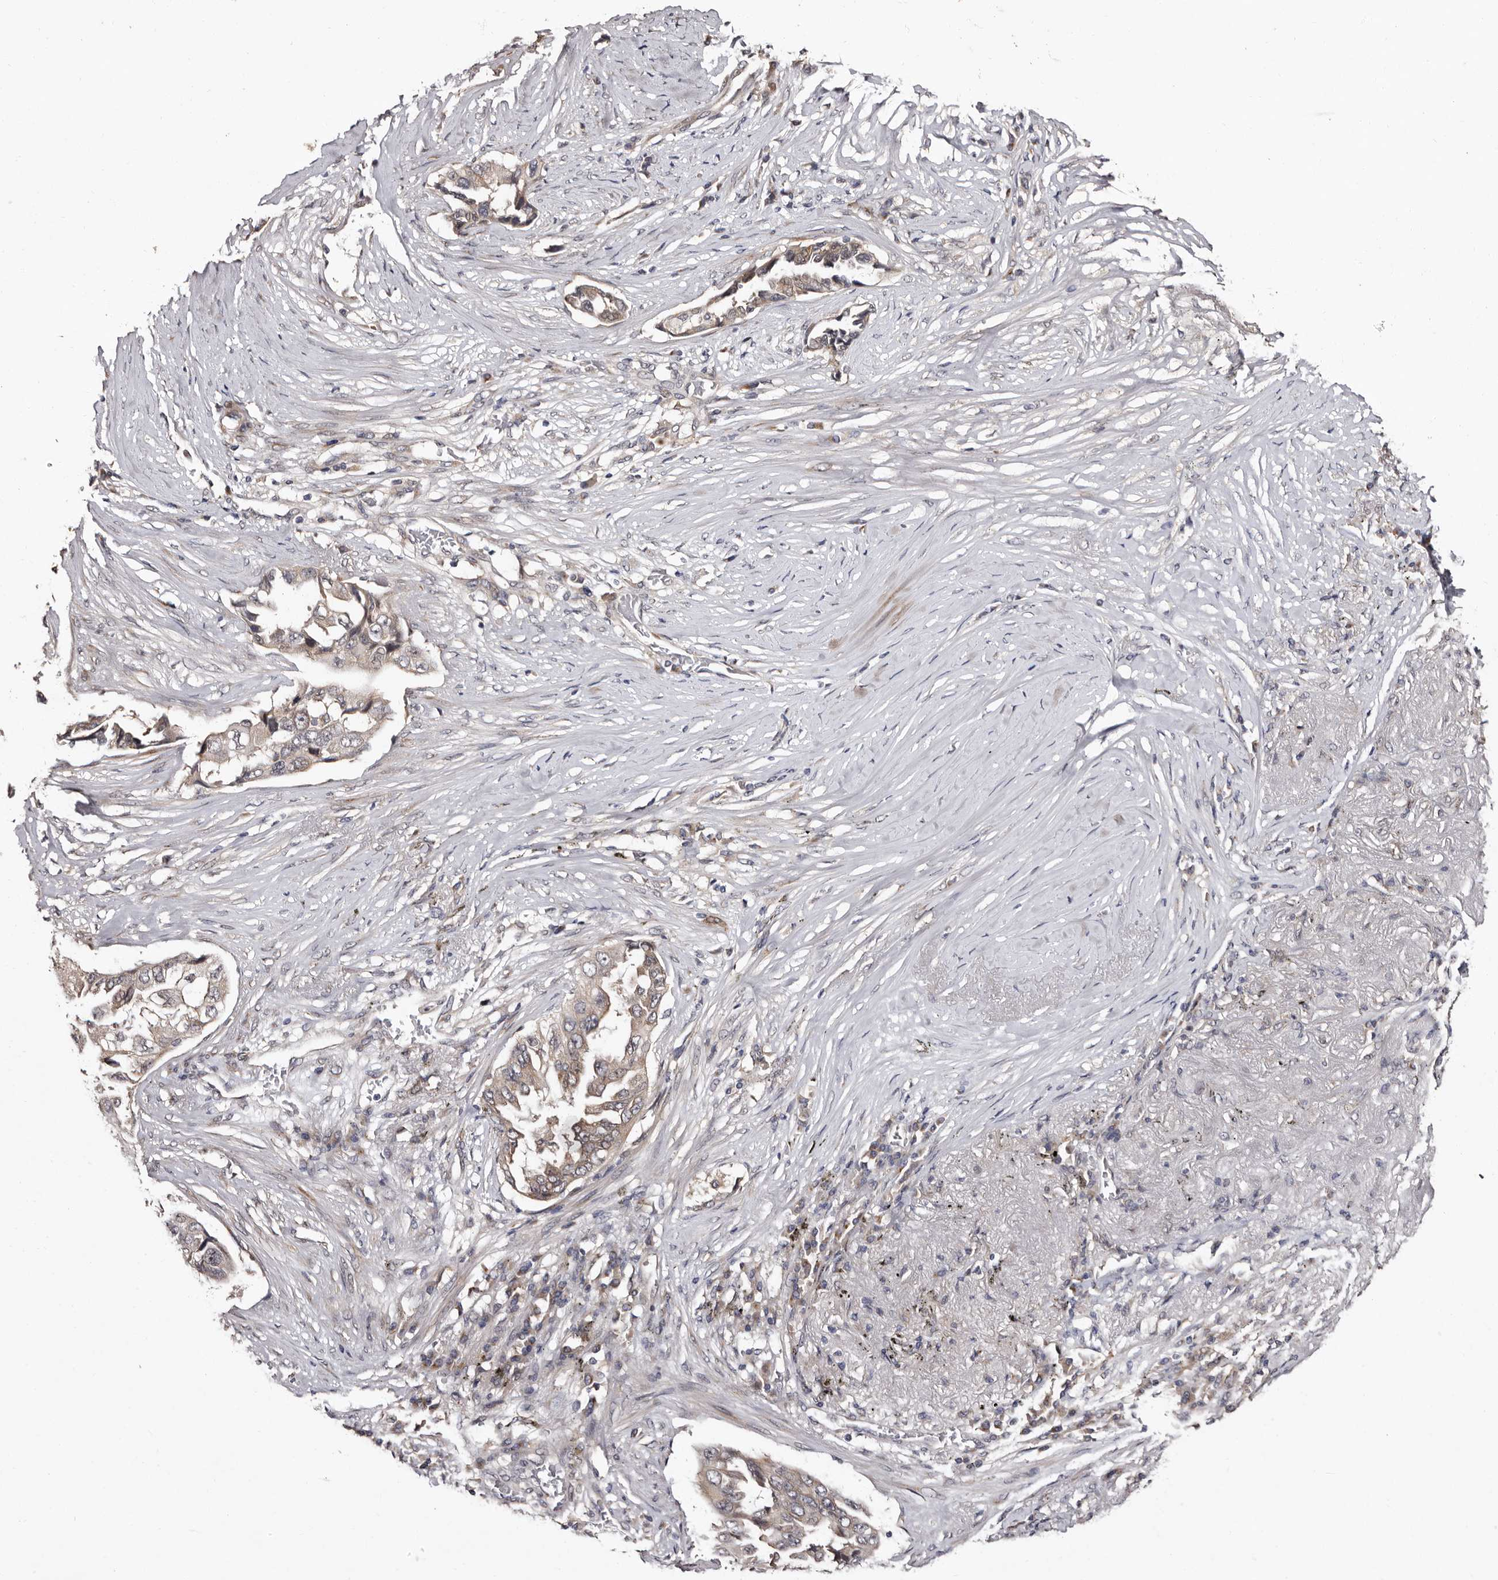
{"staining": {"intensity": "weak", "quantity": ">75%", "location": "cytoplasmic/membranous"}, "tissue": "lung cancer", "cell_type": "Tumor cells", "image_type": "cancer", "snomed": [{"axis": "morphology", "description": "Adenocarcinoma, NOS"}, {"axis": "topography", "description": "Lung"}], "caption": "A high-resolution histopathology image shows immunohistochemistry staining of lung cancer, which reveals weak cytoplasmic/membranous positivity in approximately >75% of tumor cells.", "gene": "FAM91A1", "patient": {"sex": "female", "age": 51}}